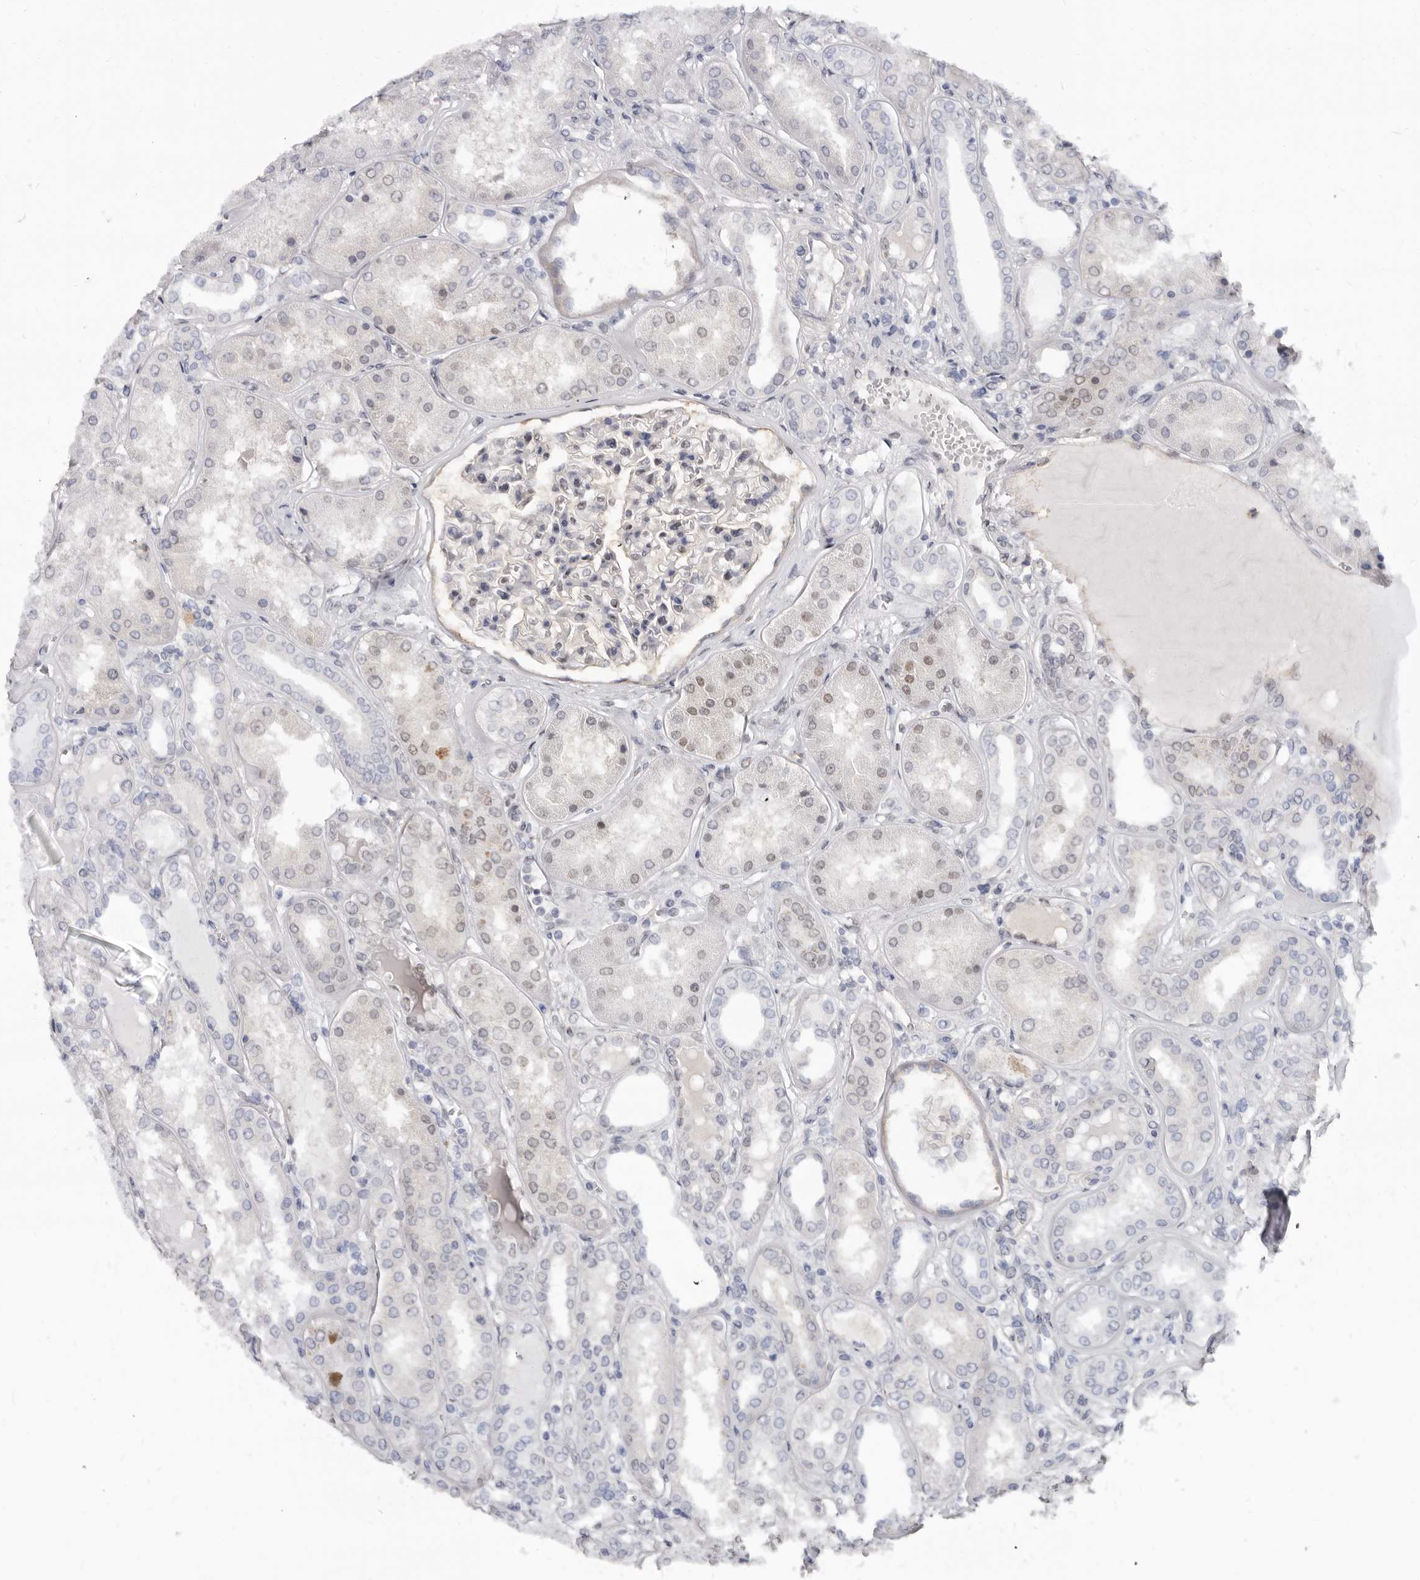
{"staining": {"intensity": "moderate", "quantity": "<25%", "location": "nuclear"}, "tissue": "kidney", "cell_type": "Cells in glomeruli", "image_type": "normal", "snomed": [{"axis": "morphology", "description": "Normal tissue, NOS"}, {"axis": "topography", "description": "Kidney"}], "caption": "A low amount of moderate nuclear positivity is present in about <25% of cells in glomeruli in unremarkable kidney.", "gene": "KHDRBS2", "patient": {"sex": "female", "age": 56}}